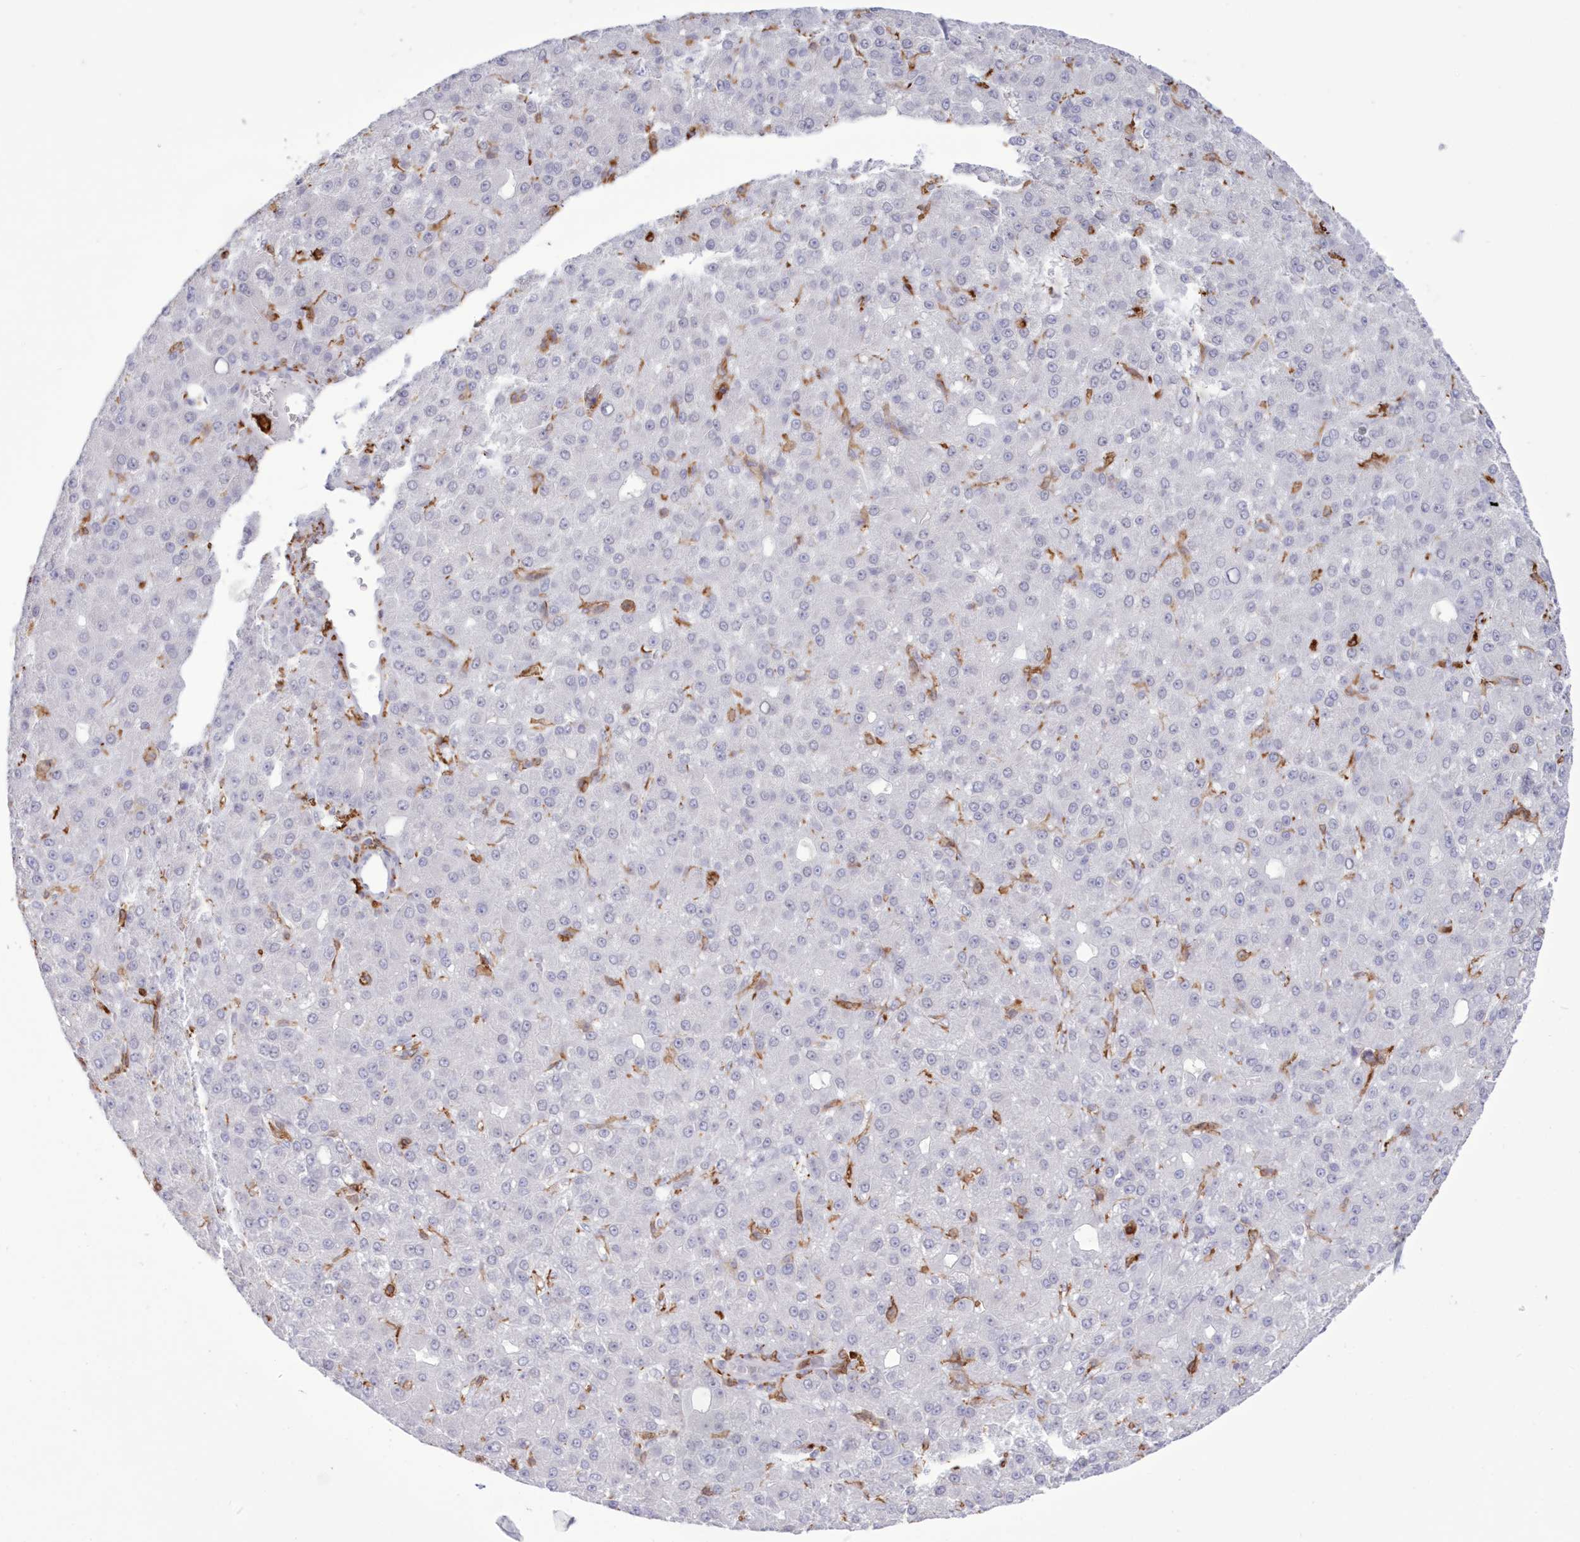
{"staining": {"intensity": "negative", "quantity": "none", "location": "none"}, "tissue": "liver cancer", "cell_type": "Tumor cells", "image_type": "cancer", "snomed": [{"axis": "morphology", "description": "Carcinoma, Hepatocellular, NOS"}, {"axis": "topography", "description": "Liver"}], "caption": "Liver cancer was stained to show a protein in brown. There is no significant positivity in tumor cells. (Stains: DAB (3,3'-diaminobenzidine) immunohistochemistry with hematoxylin counter stain, Microscopy: brightfield microscopy at high magnification).", "gene": "C11orf1", "patient": {"sex": "male", "age": 67}}